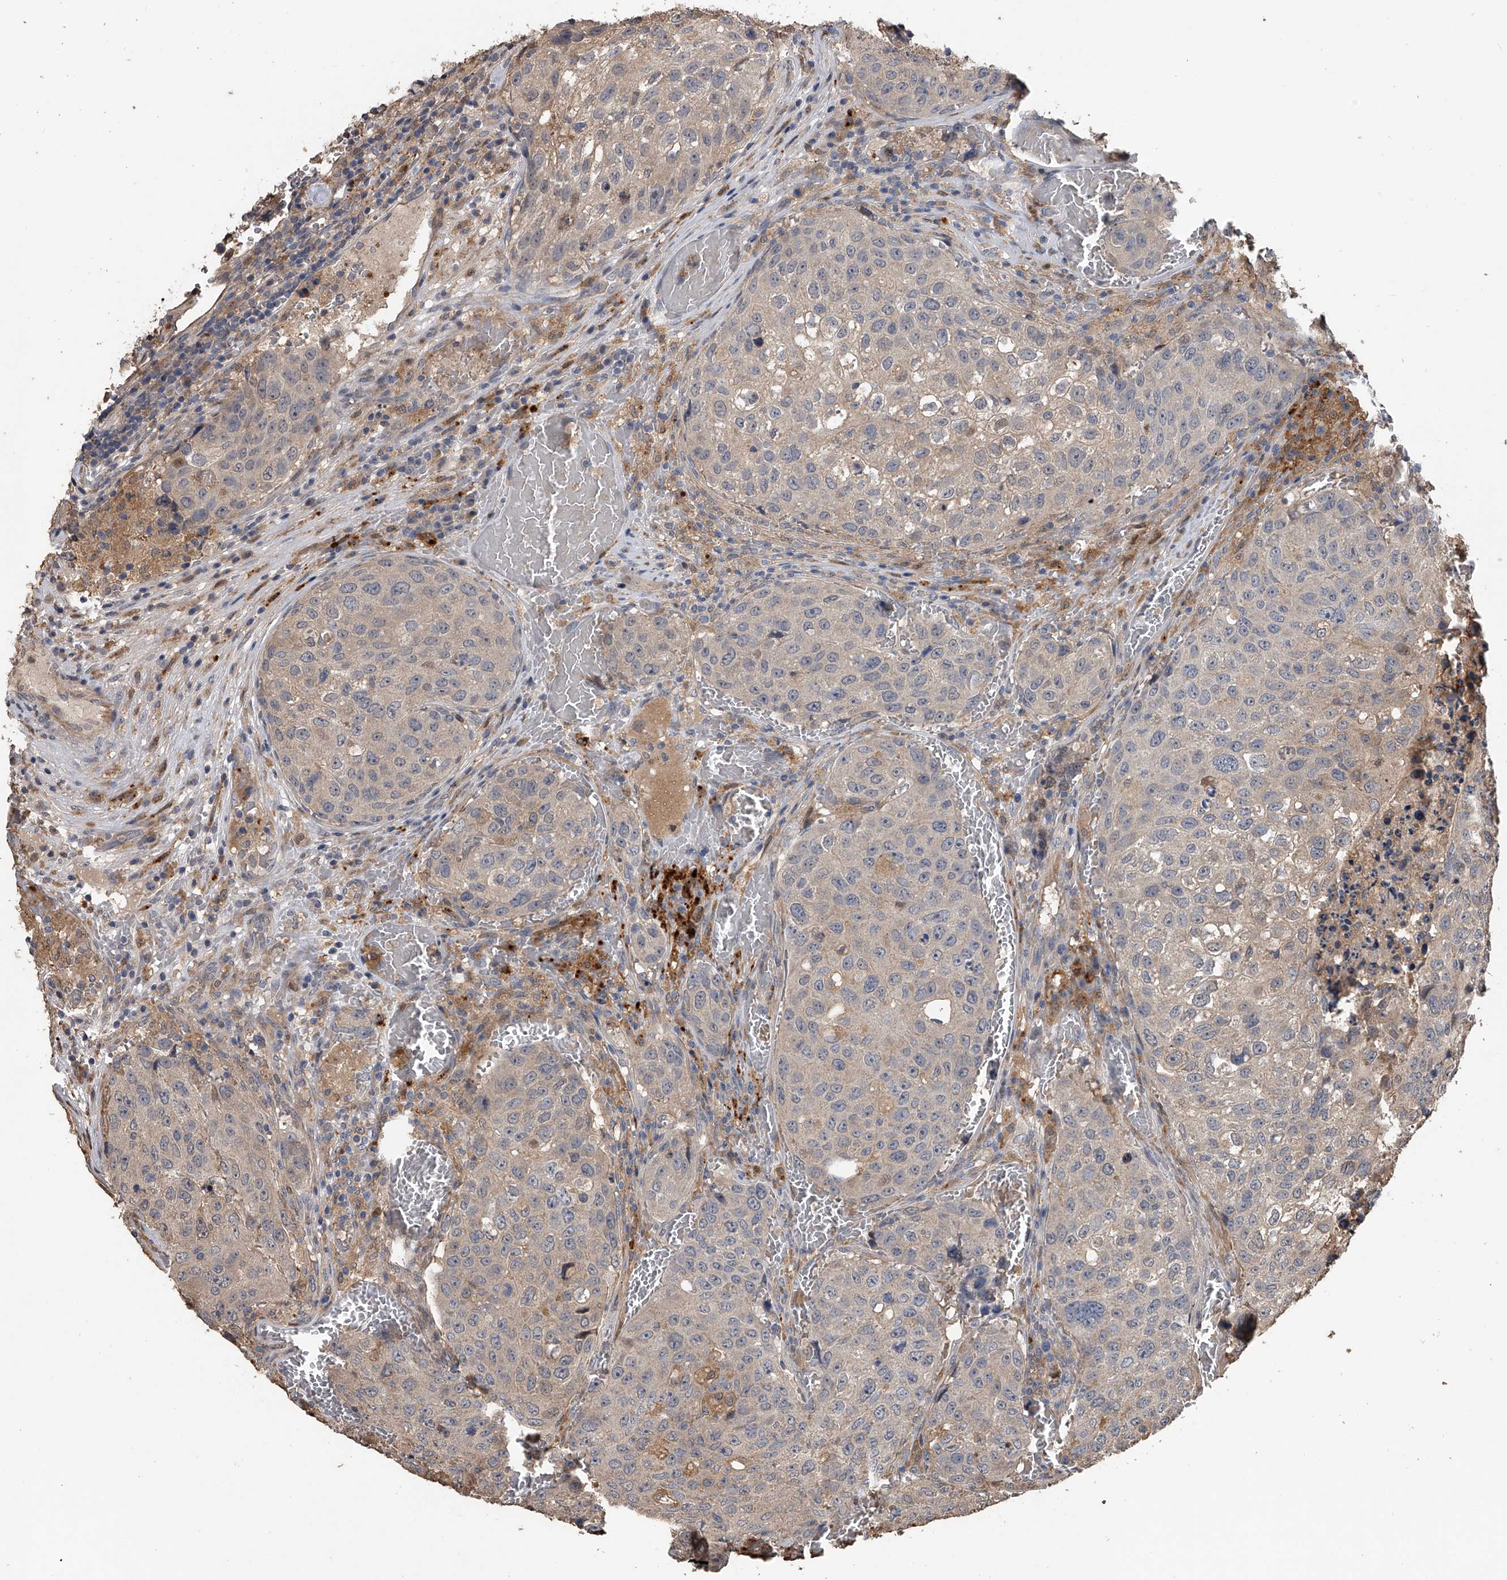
{"staining": {"intensity": "weak", "quantity": "<25%", "location": "cytoplasmic/membranous"}, "tissue": "urothelial cancer", "cell_type": "Tumor cells", "image_type": "cancer", "snomed": [{"axis": "morphology", "description": "Urothelial carcinoma, High grade"}, {"axis": "topography", "description": "Lymph node"}, {"axis": "topography", "description": "Urinary bladder"}], "caption": "This image is of urothelial cancer stained with immunohistochemistry (IHC) to label a protein in brown with the nuclei are counter-stained blue. There is no positivity in tumor cells.", "gene": "DOCK9", "patient": {"sex": "male", "age": 51}}